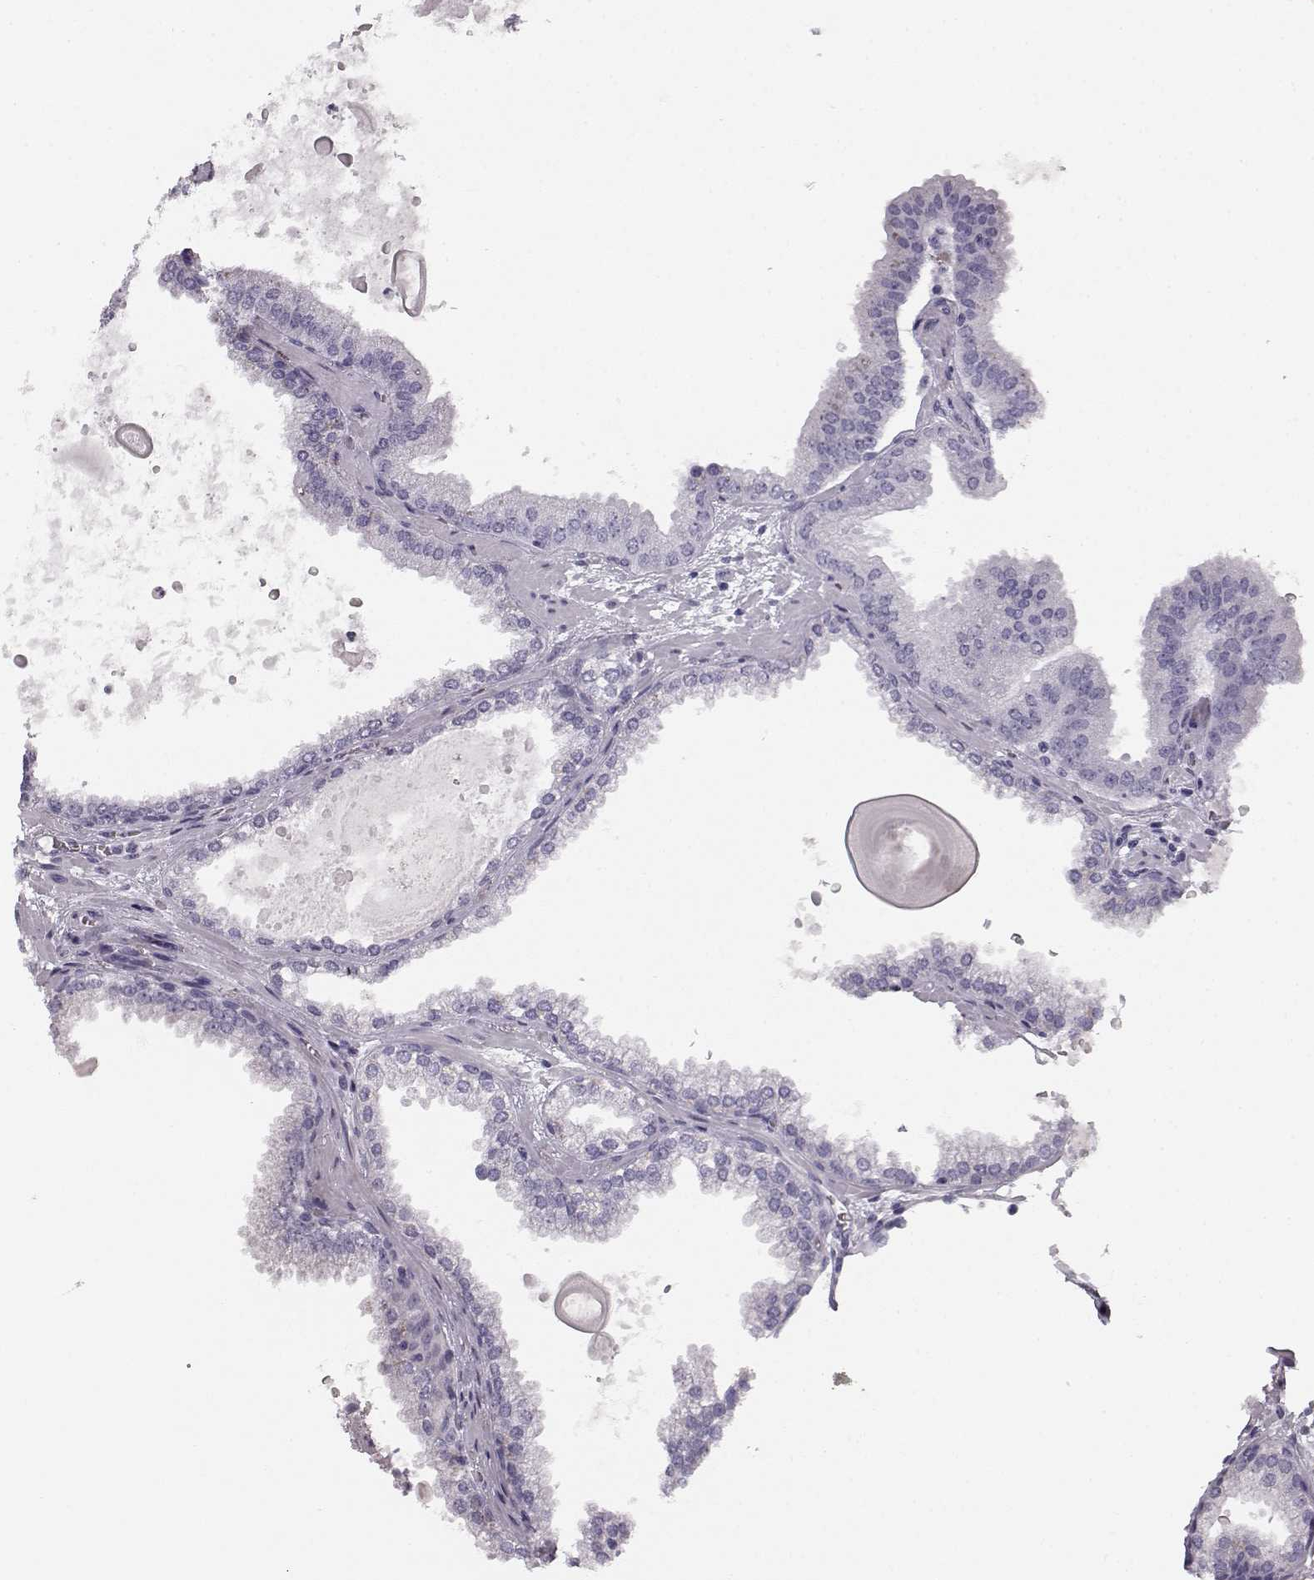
{"staining": {"intensity": "negative", "quantity": "none", "location": "none"}, "tissue": "prostate cancer", "cell_type": "Tumor cells", "image_type": "cancer", "snomed": [{"axis": "morphology", "description": "Normal tissue, NOS"}, {"axis": "morphology", "description": "Adenocarcinoma, High grade"}, {"axis": "topography", "description": "Prostate"}], "caption": "Tumor cells are negative for protein expression in human prostate cancer (adenocarcinoma (high-grade)). (Brightfield microscopy of DAB (3,3'-diaminobenzidine) immunohistochemistry (IHC) at high magnification).", "gene": "BFSP2", "patient": {"sex": "male", "age": 83}}